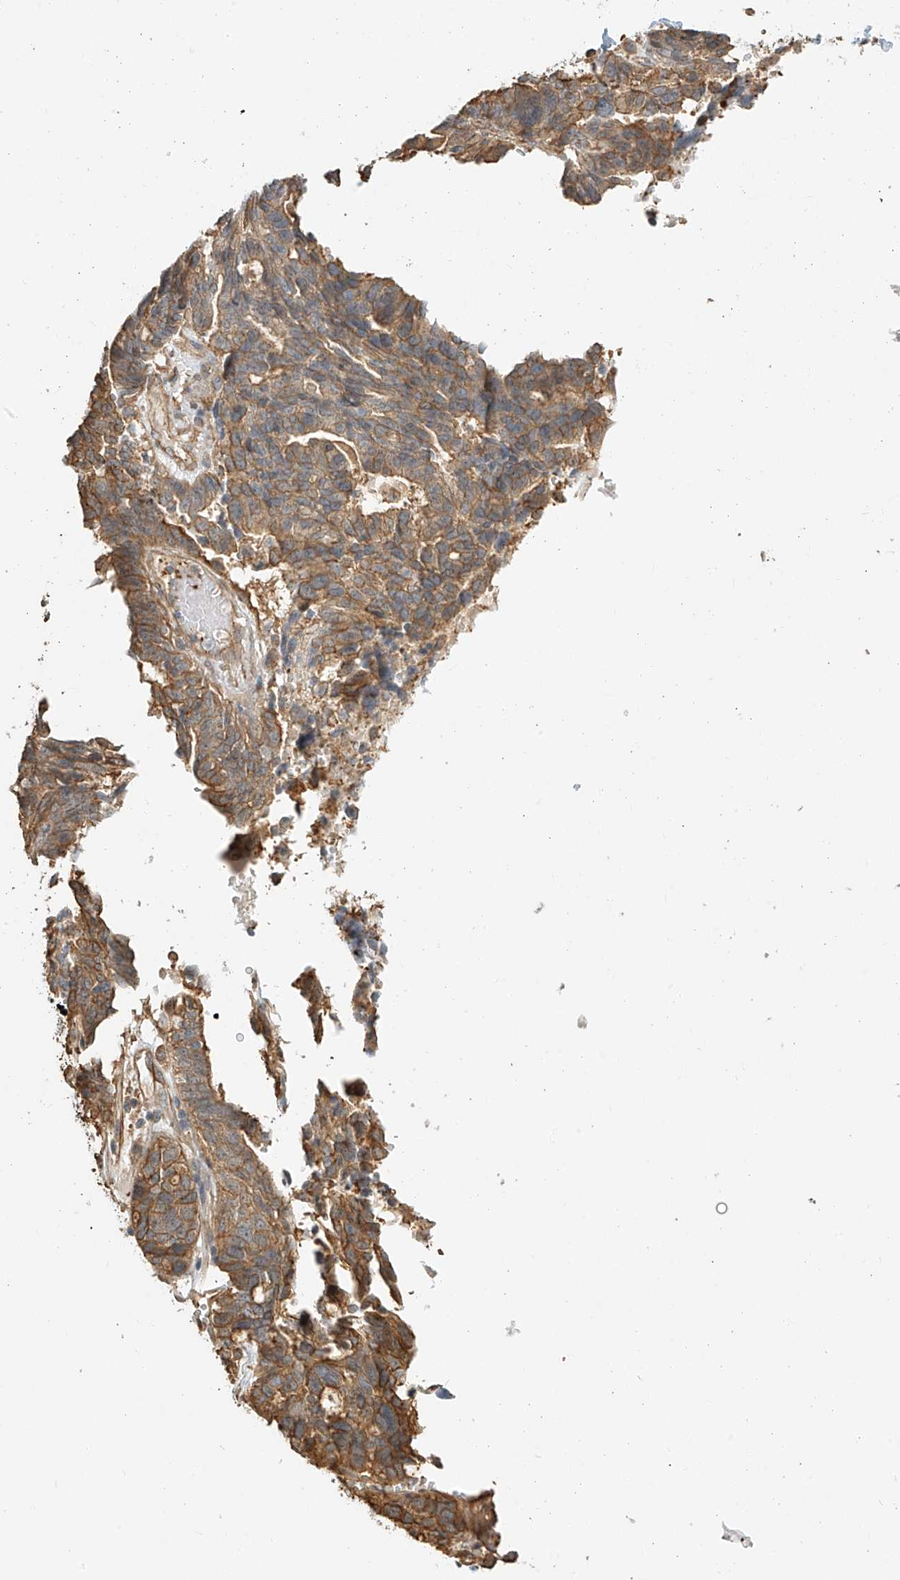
{"staining": {"intensity": "moderate", "quantity": ">75%", "location": "cytoplasmic/membranous"}, "tissue": "ovarian cancer", "cell_type": "Tumor cells", "image_type": "cancer", "snomed": [{"axis": "morphology", "description": "Cystadenocarcinoma, serous, NOS"}, {"axis": "topography", "description": "Ovary"}], "caption": "Immunohistochemical staining of ovarian serous cystadenocarcinoma reveals medium levels of moderate cytoplasmic/membranous protein staining in approximately >75% of tumor cells. (brown staining indicates protein expression, while blue staining denotes nuclei).", "gene": "CSMD3", "patient": {"sex": "female", "age": 59}}